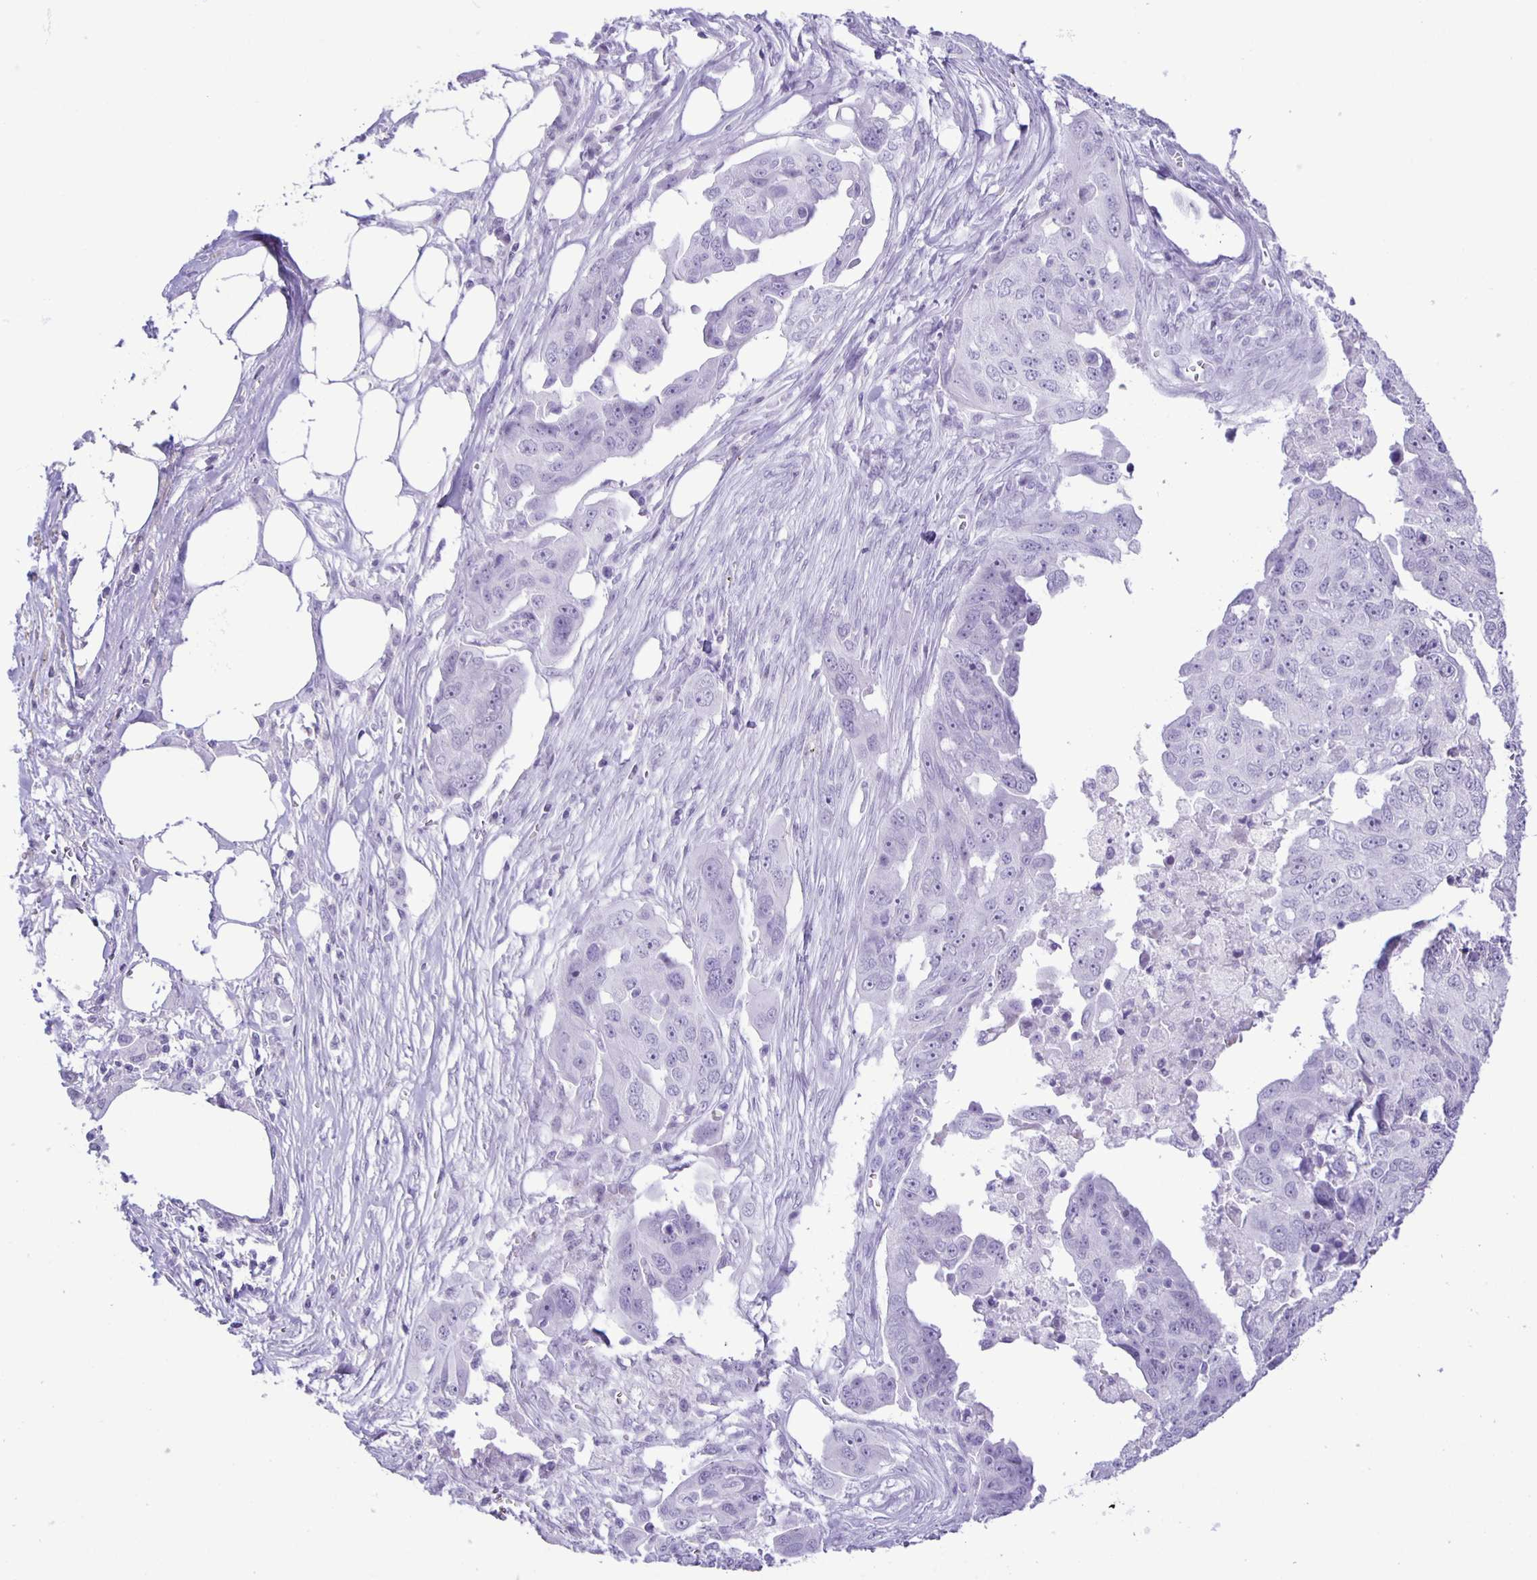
{"staining": {"intensity": "negative", "quantity": "none", "location": "none"}, "tissue": "ovarian cancer", "cell_type": "Tumor cells", "image_type": "cancer", "snomed": [{"axis": "morphology", "description": "Carcinoma, endometroid"}, {"axis": "topography", "description": "Ovary"}], "caption": "Ovarian endometroid carcinoma was stained to show a protein in brown. There is no significant expression in tumor cells. (Stains: DAB IHC with hematoxylin counter stain, Microscopy: brightfield microscopy at high magnification).", "gene": "EZHIP", "patient": {"sex": "female", "age": 70}}